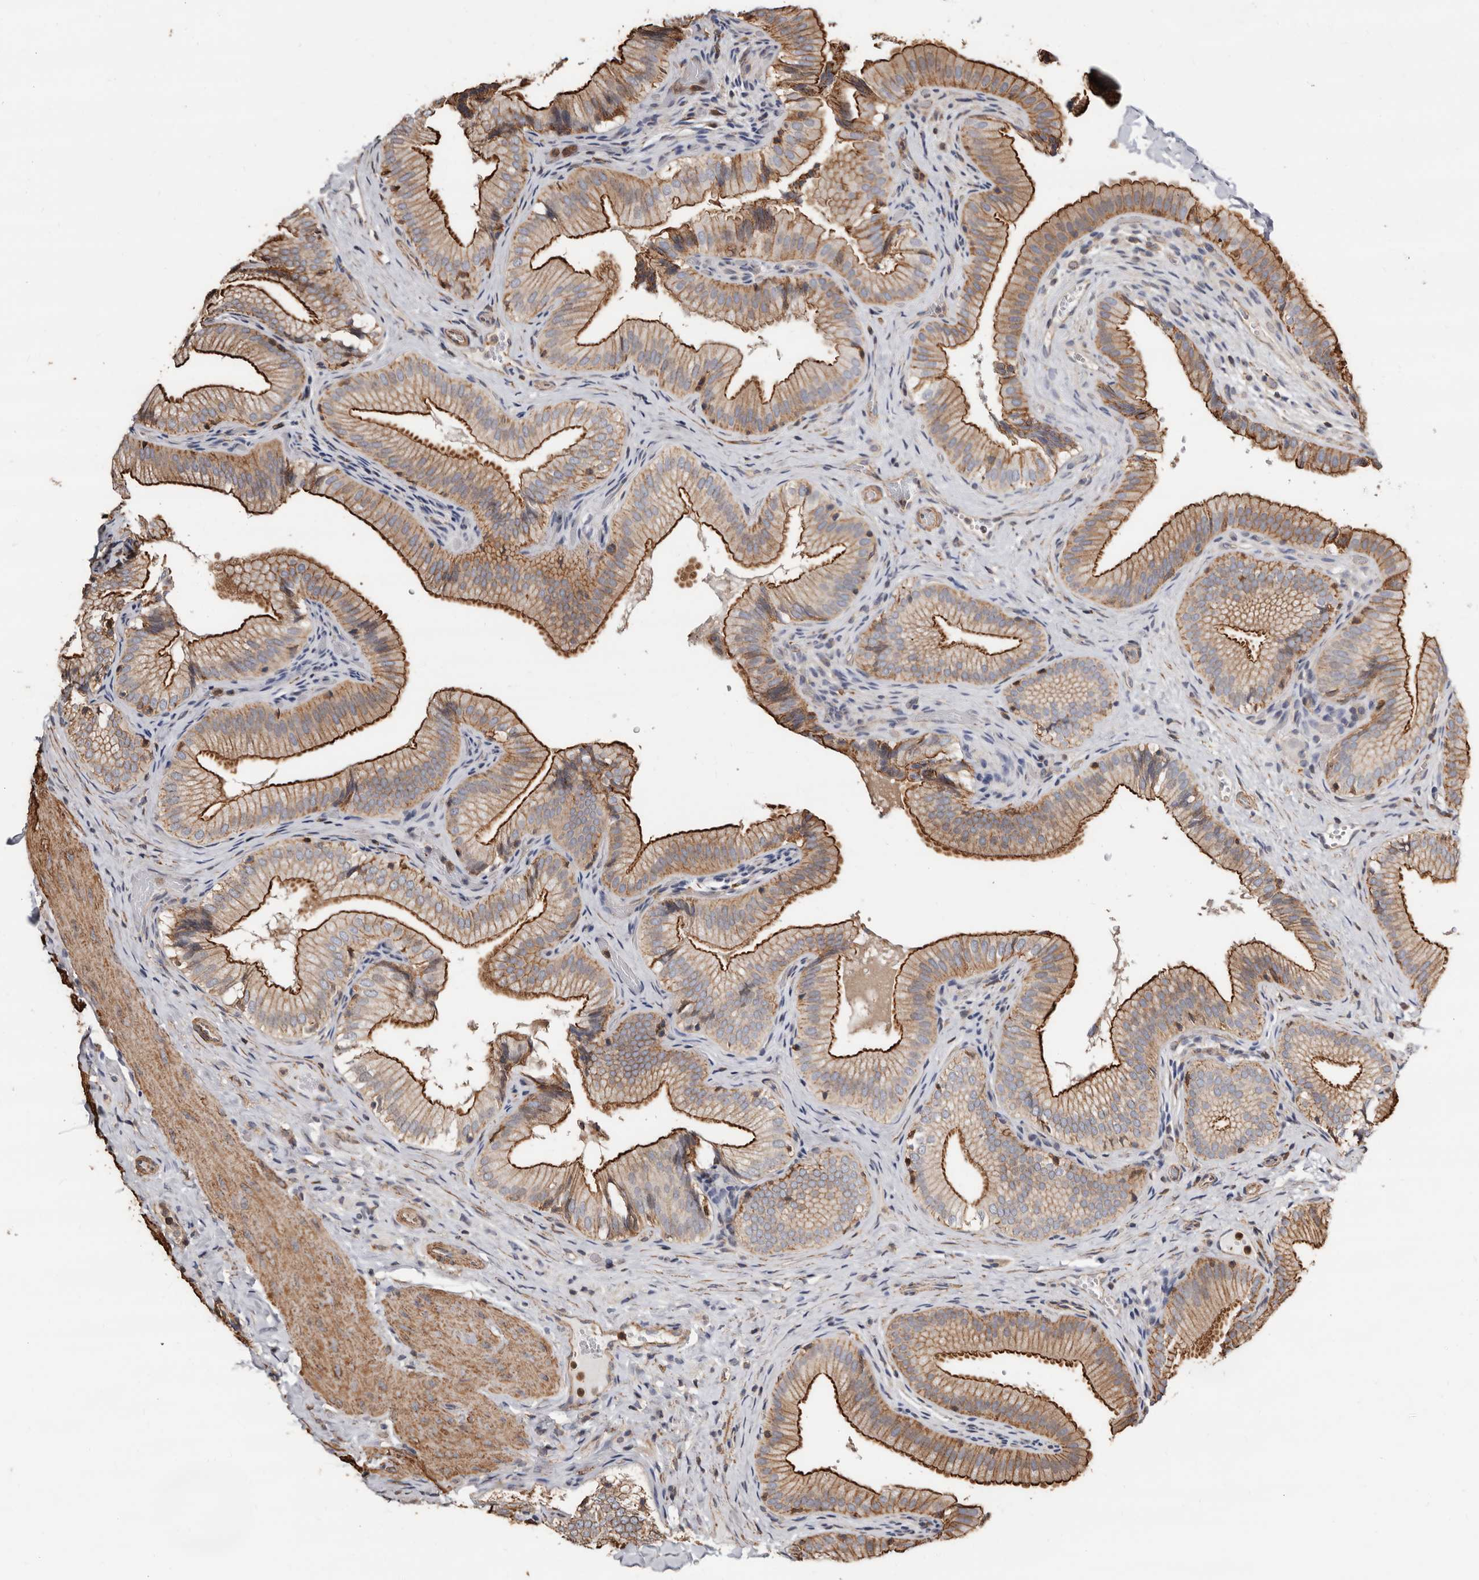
{"staining": {"intensity": "strong", "quantity": ">75%", "location": "cytoplasmic/membranous"}, "tissue": "gallbladder", "cell_type": "Glandular cells", "image_type": "normal", "snomed": [{"axis": "morphology", "description": "Normal tissue, NOS"}, {"axis": "topography", "description": "Gallbladder"}], "caption": "The image displays a brown stain indicating the presence of a protein in the cytoplasmic/membranous of glandular cells in gallbladder.", "gene": "GSK3A", "patient": {"sex": "female", "age": 30}}